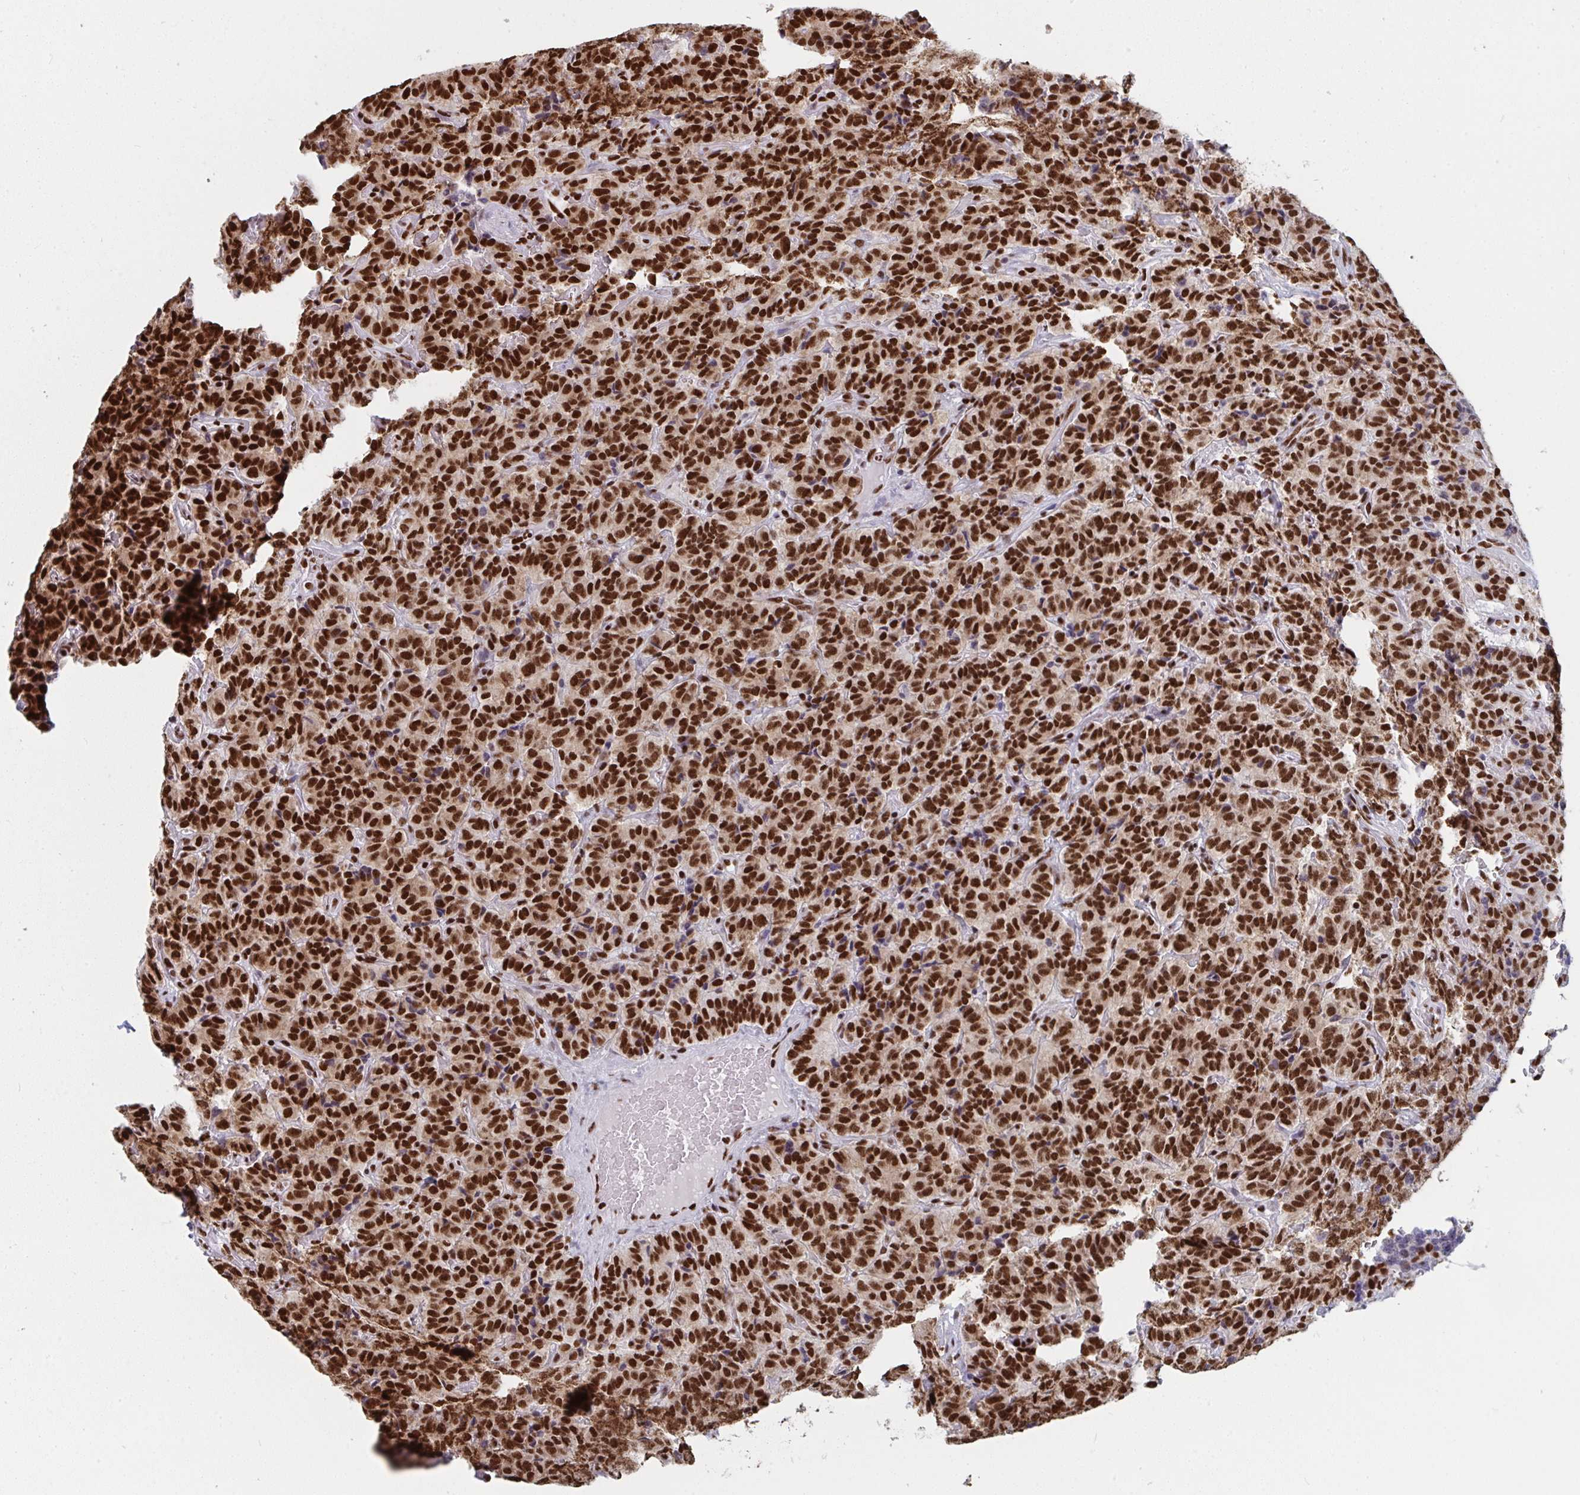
{"staining": {"intensity": "strong", "quantity": ">75%", "location": "nuclear"}, "tissue": "carcinoid", "cell_type": "Tumor cells", "image_type": "cancer", "snomed": [{"axis": "morphology", "description": "Carcinoid, malignant, NOS"}, {"axis": "topography", "description": "Pancreas"}], "caption": "Carcinoid stained with immunohistochemistry (IHC) displays strong nuclear positivity in about >75% of tumor cells.", "gene": "GAR1", "patient": {"sex": "male", "age": 36}}